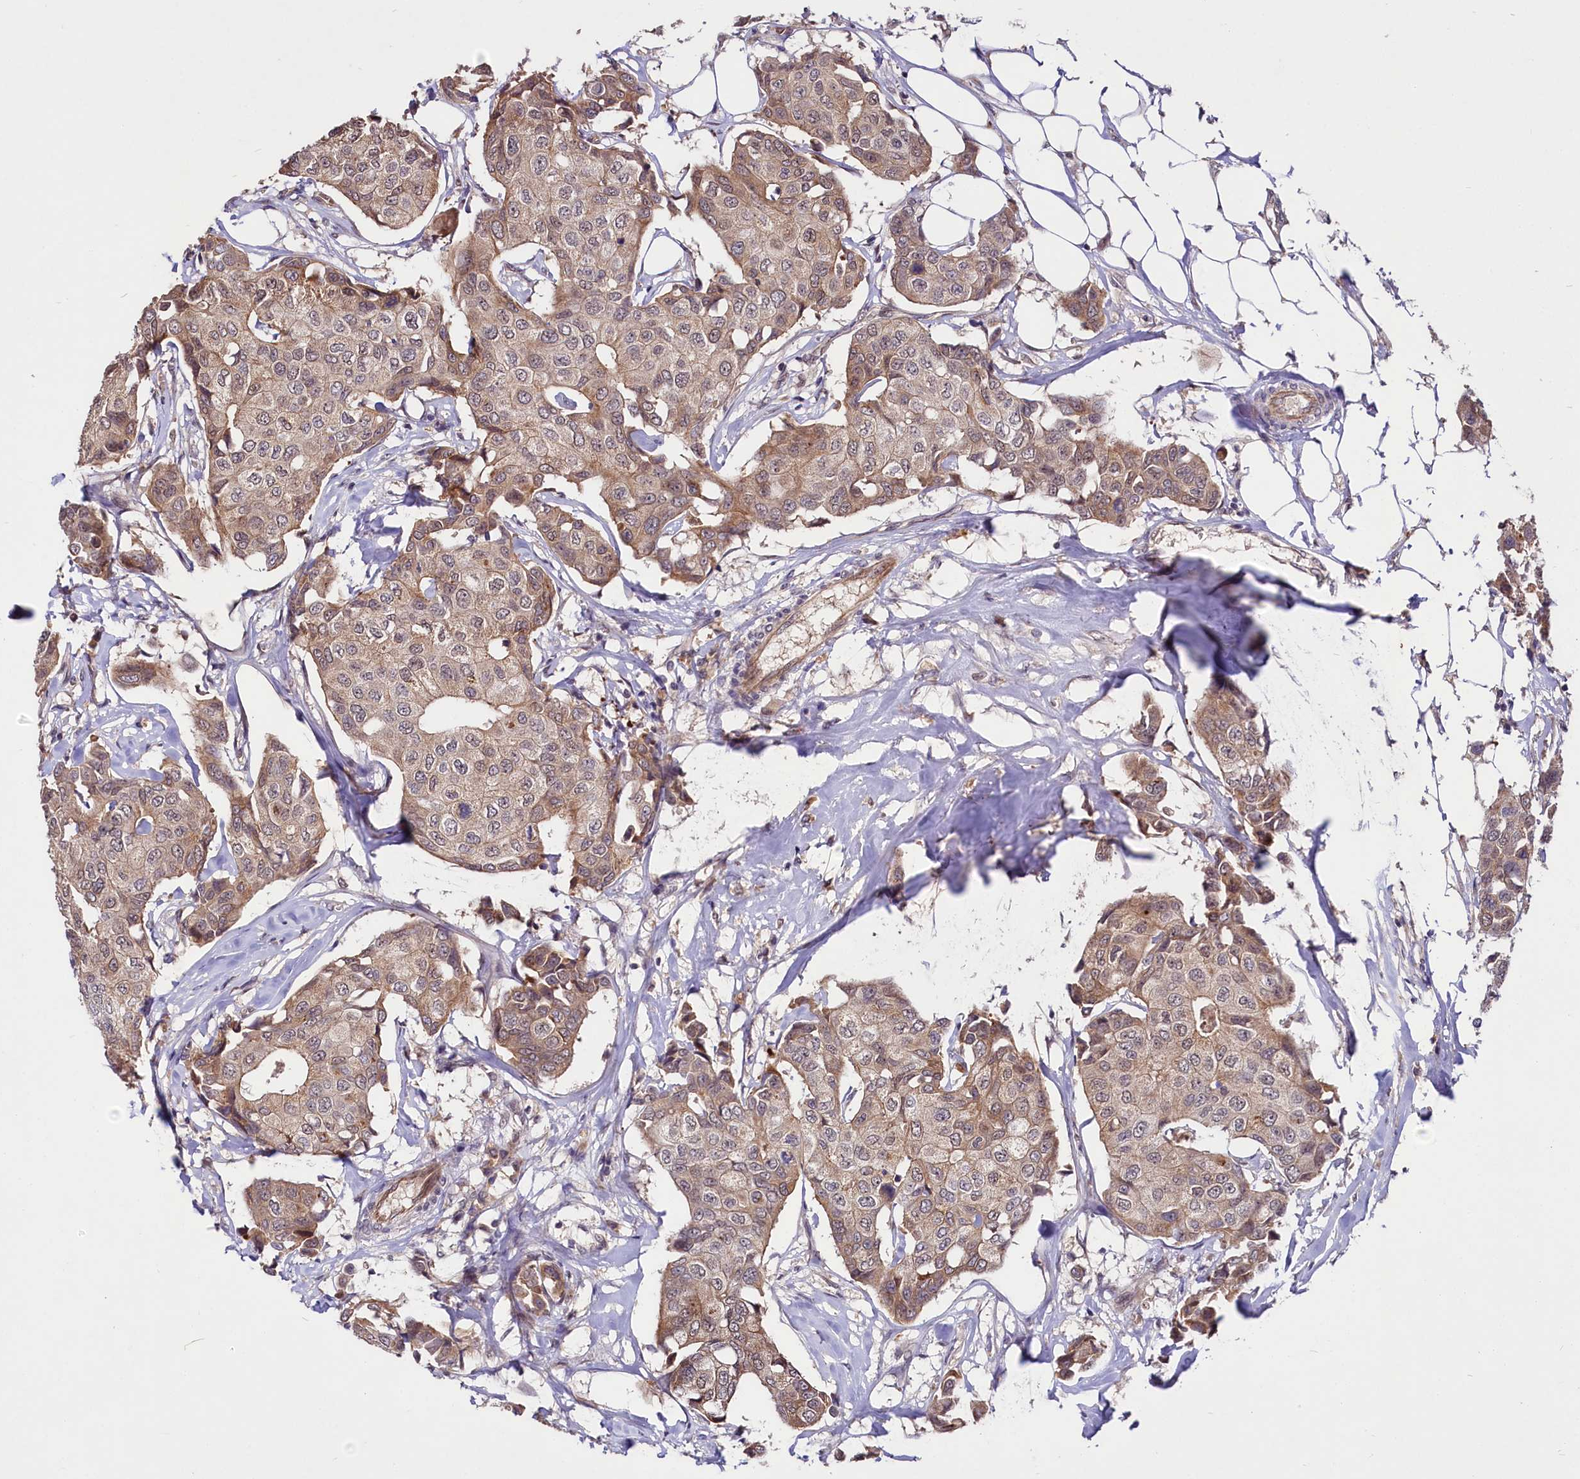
{"staining": {"intensity": "weak", "quantity": ">75%", "location": "cytoplasmic/membranous"}, "tissue": "breast cancer", "cell_type": "Tumor cells", "image_type": "cancer", "snomed": [{"axis": "morphology", "description": "Duct carcinoma"}, {"axis": "topography", "description": "Breast"}], "caption": "Breast invasive ductal carcinoma tissue exhibits weak cytoplasmic/membranous staining in approximately >75% of tumor cells, visualized by immunohistochemistry.", "gene": "UBE3A", "patient": {"sex": "female", "age": 80}}